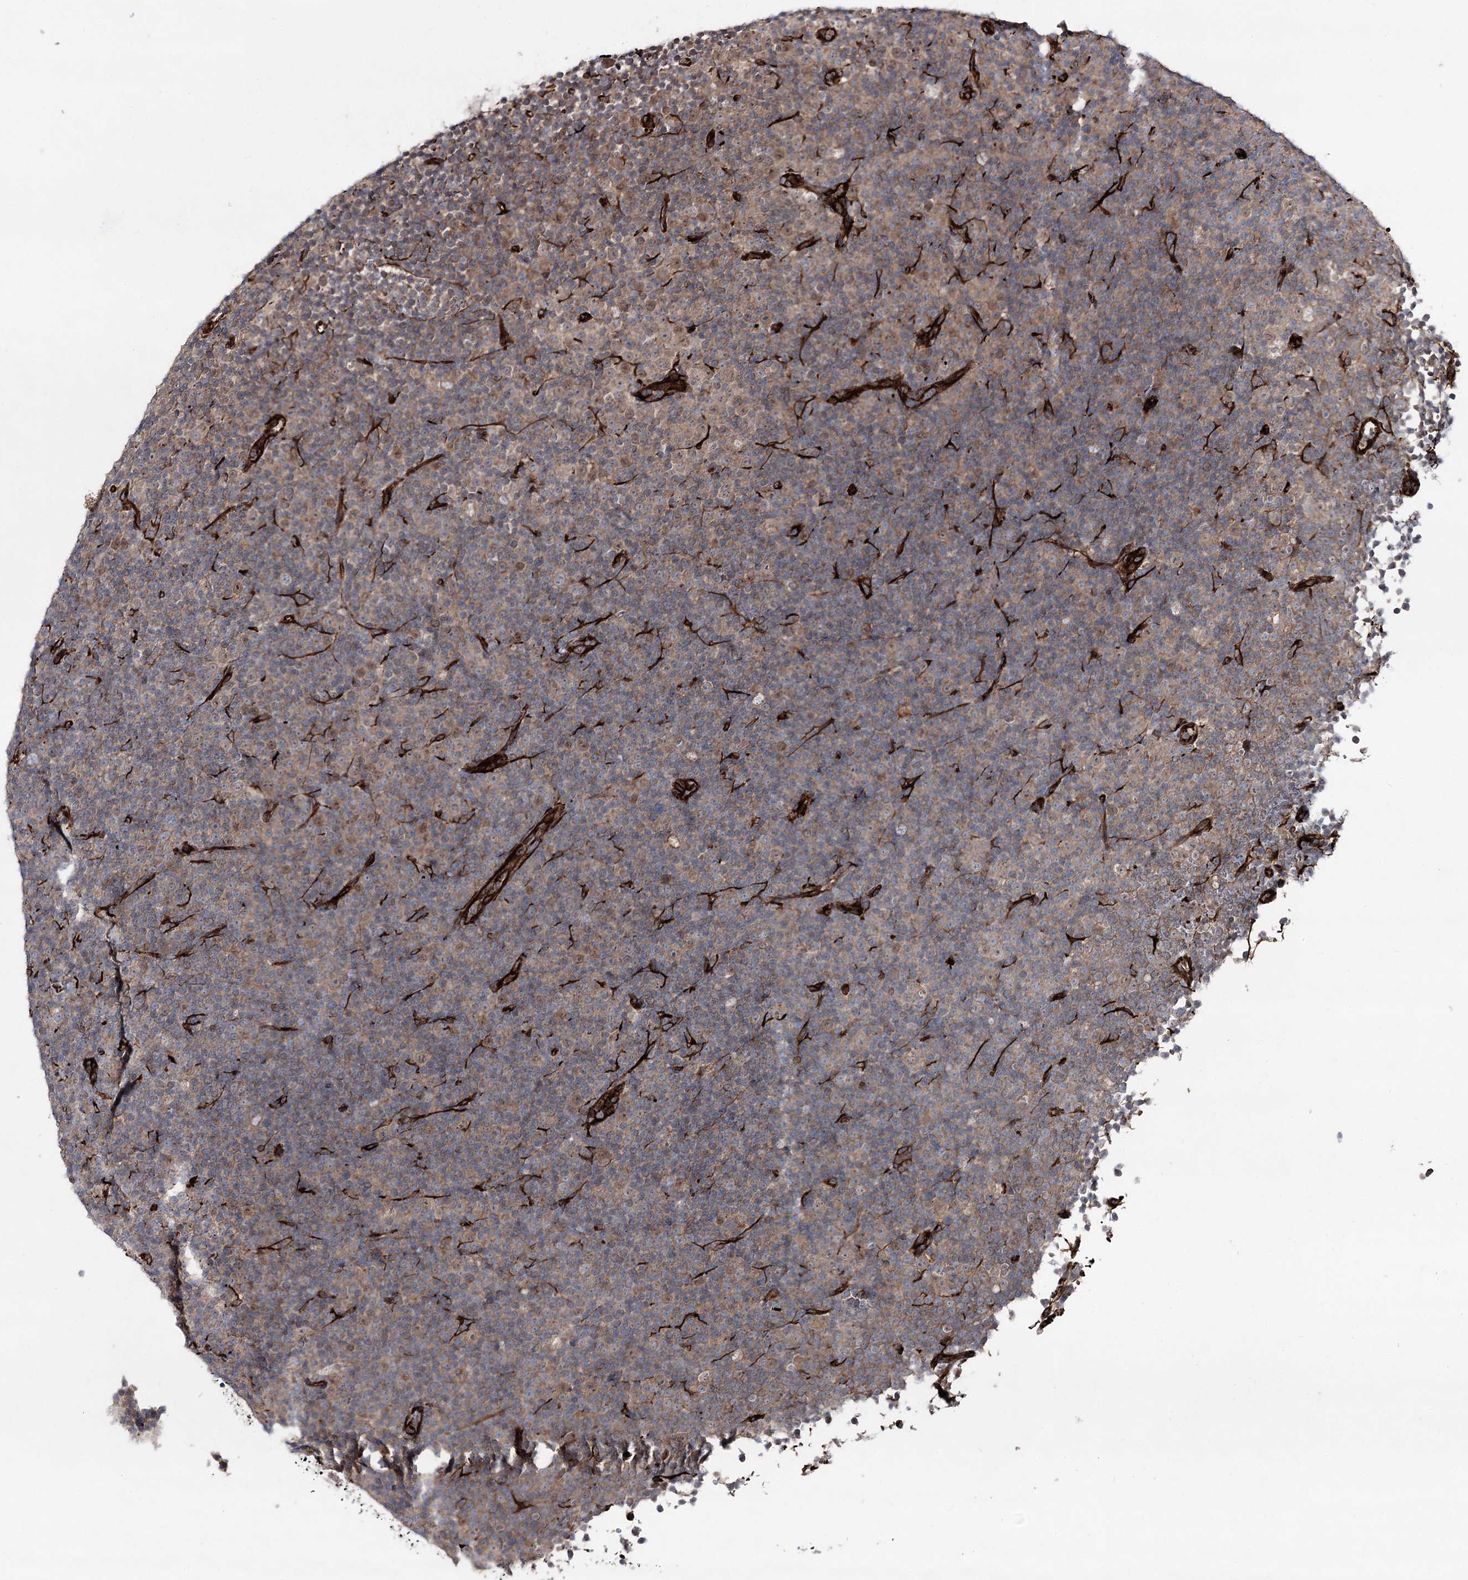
{"staining": {"intensity": "weak", "quantity": "25%-75%", "location": "cytoplasmic/membranous"}, "tissue": "lymphoma", "cell_type": "Tumor cells", "image_type": "cancer", "snomed": [{"axis": "morphology", "description": "Malignant lymphoma, non-Hodgkin's type, Low grade"}, {"axis": "topography", "description": "Lymph node"}], "caption": "An image of human lymphoma stained for a protein reveals weak cytoplasmic/membranous brown staining in tumor cells. The protein is shown in brown color, while the nuclei are stained blue.", "gene": "MIB1", "patient": {"sex": "female", "age": 67}}